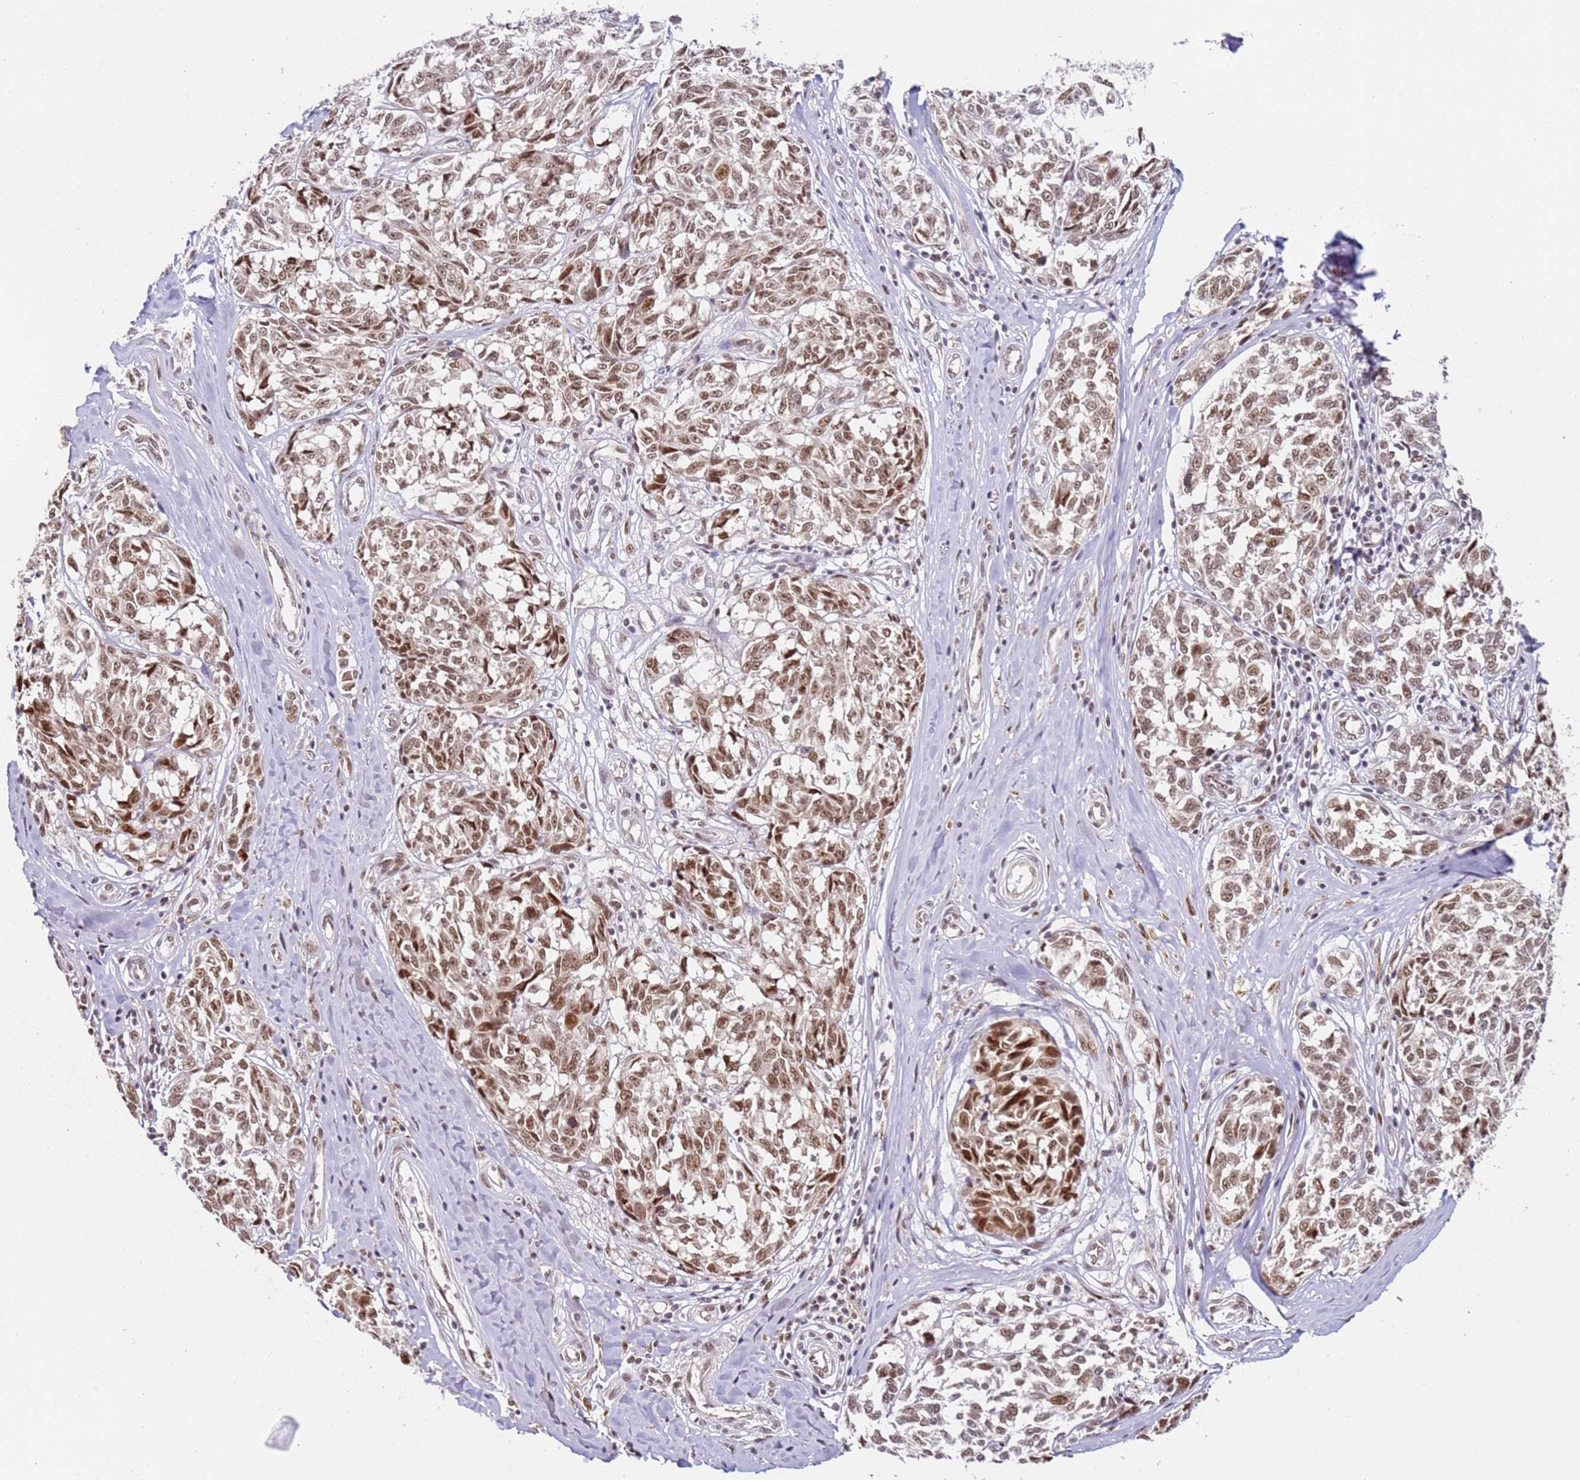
{"staining": {"intensity": "moderate", "quantity": ">75%", "location": "nuclear"}, "tissue": "melanoma", "cell_type": "Tumor cells", "image_type": "cancer", "snomed": [{"axis": "morphology", "description": "Normal tissue, NOS"}, {"axis": "morphology", "description": "Malignant melanoma, NOS"}, {"axis": "topography", "description": "Skin"}], "caption": "Immunohistochemical staining of melanoma exhibits medium levels of moderate nuclear protein staining in approximately >75% of tumor cells. (Stains: DAB in brown, nuclei in blue, Microscopy: brightfield microscopy at high magnification).", "gene": "LGALSL", "patient": {"sex": "female", "age": 64}}